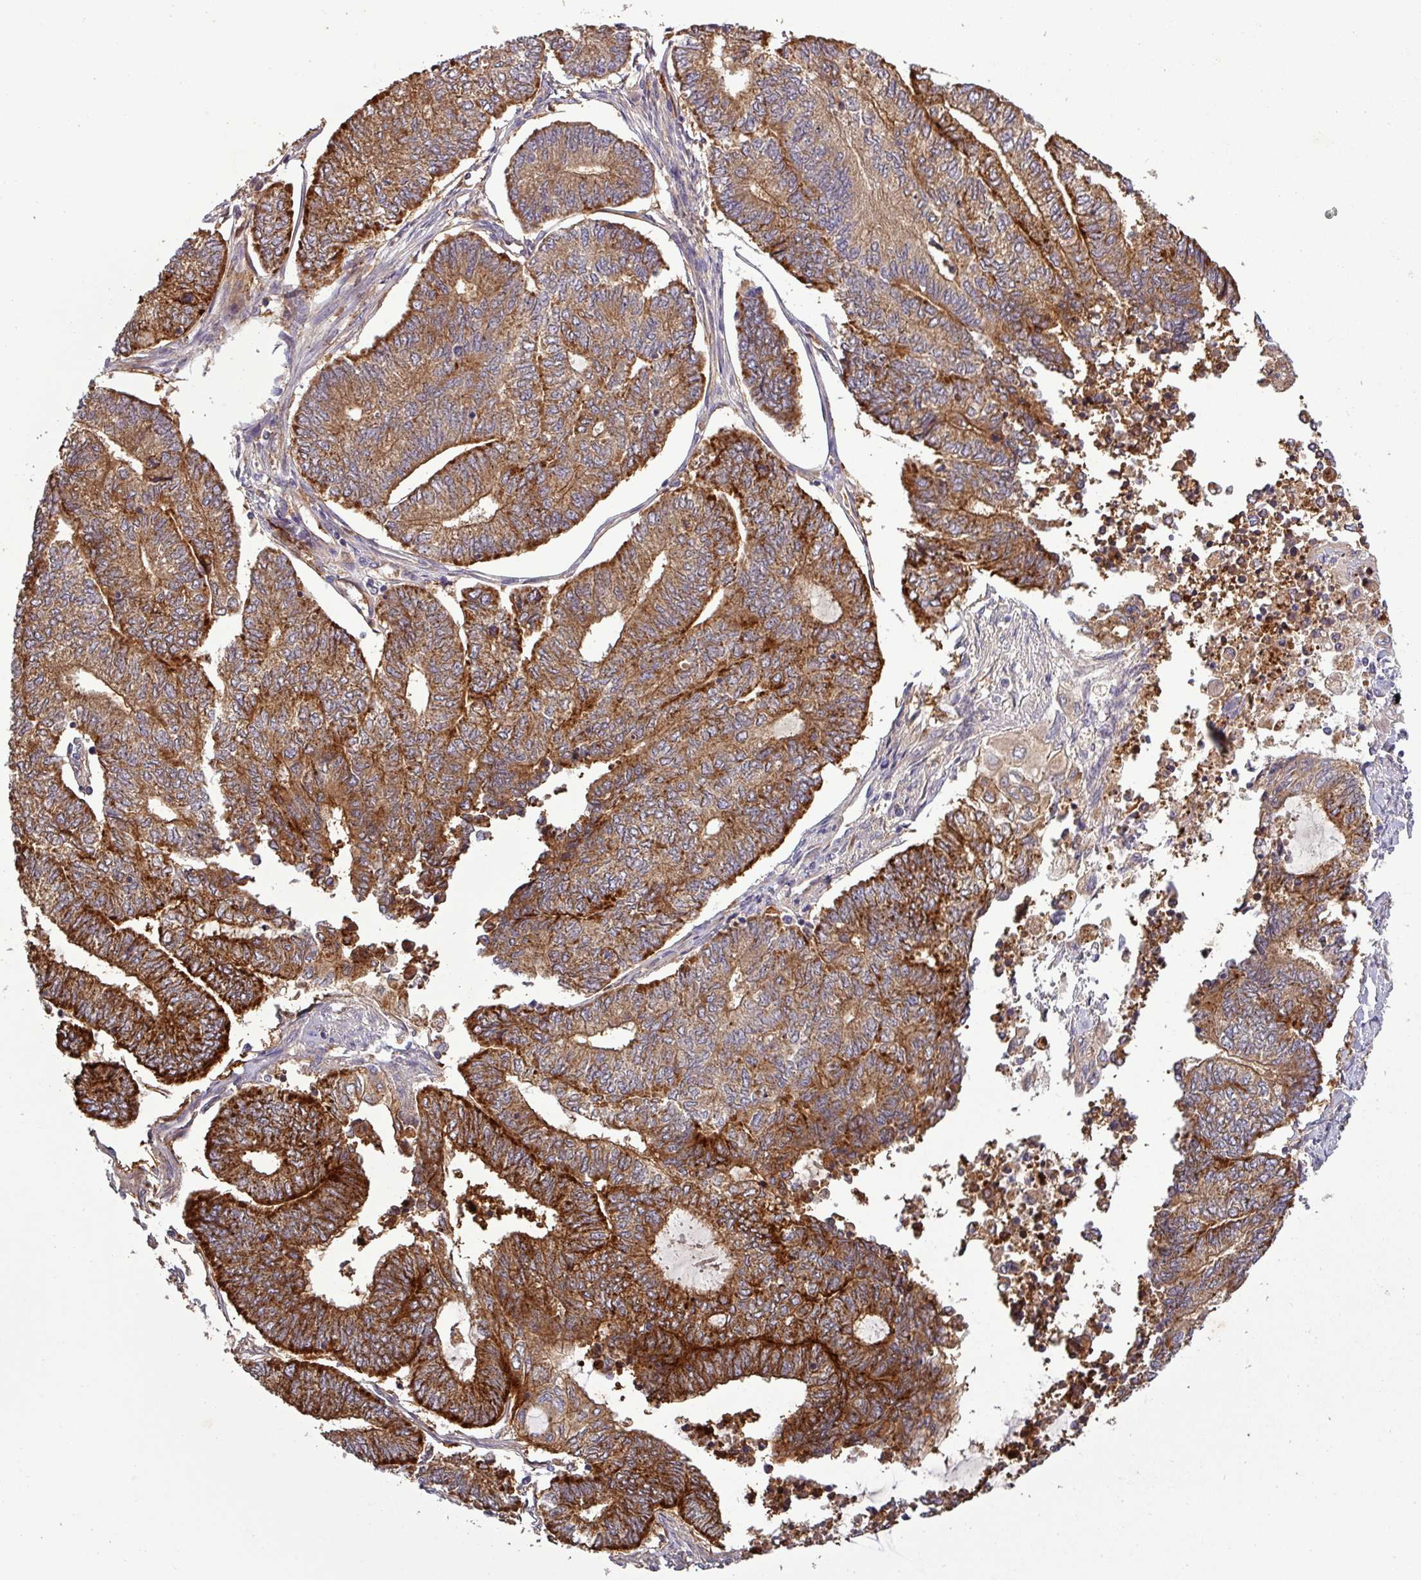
{"staining": {"intensity": "strong", "quantity": ">75%", "location": "cytoplasmic/membranous"}, "tissue": "endometrial cancer", "cell_type": "Tumor cells", "image_type": "cancer", "snomed": [{"axis": "morphology", "description": "Adenocarcinoma, NOS"}, {"axis": "topography", "description": "Uterus"}, {"axis": "topography", "description": "Endometrium"}], "caption": "Immunohistochemistry image of neoplastic tissue: human endometrial cancer (adenocarcinoma) stained using immunohistochemistry shows high levels of strong protein expression localized specifically in the cytoplasmic/membranous of tumor cells, appearing as a cytoplasmic/membranous brown color.", "gene": "SIRPB2", "patient": {"sex": "female", "age": 70}}